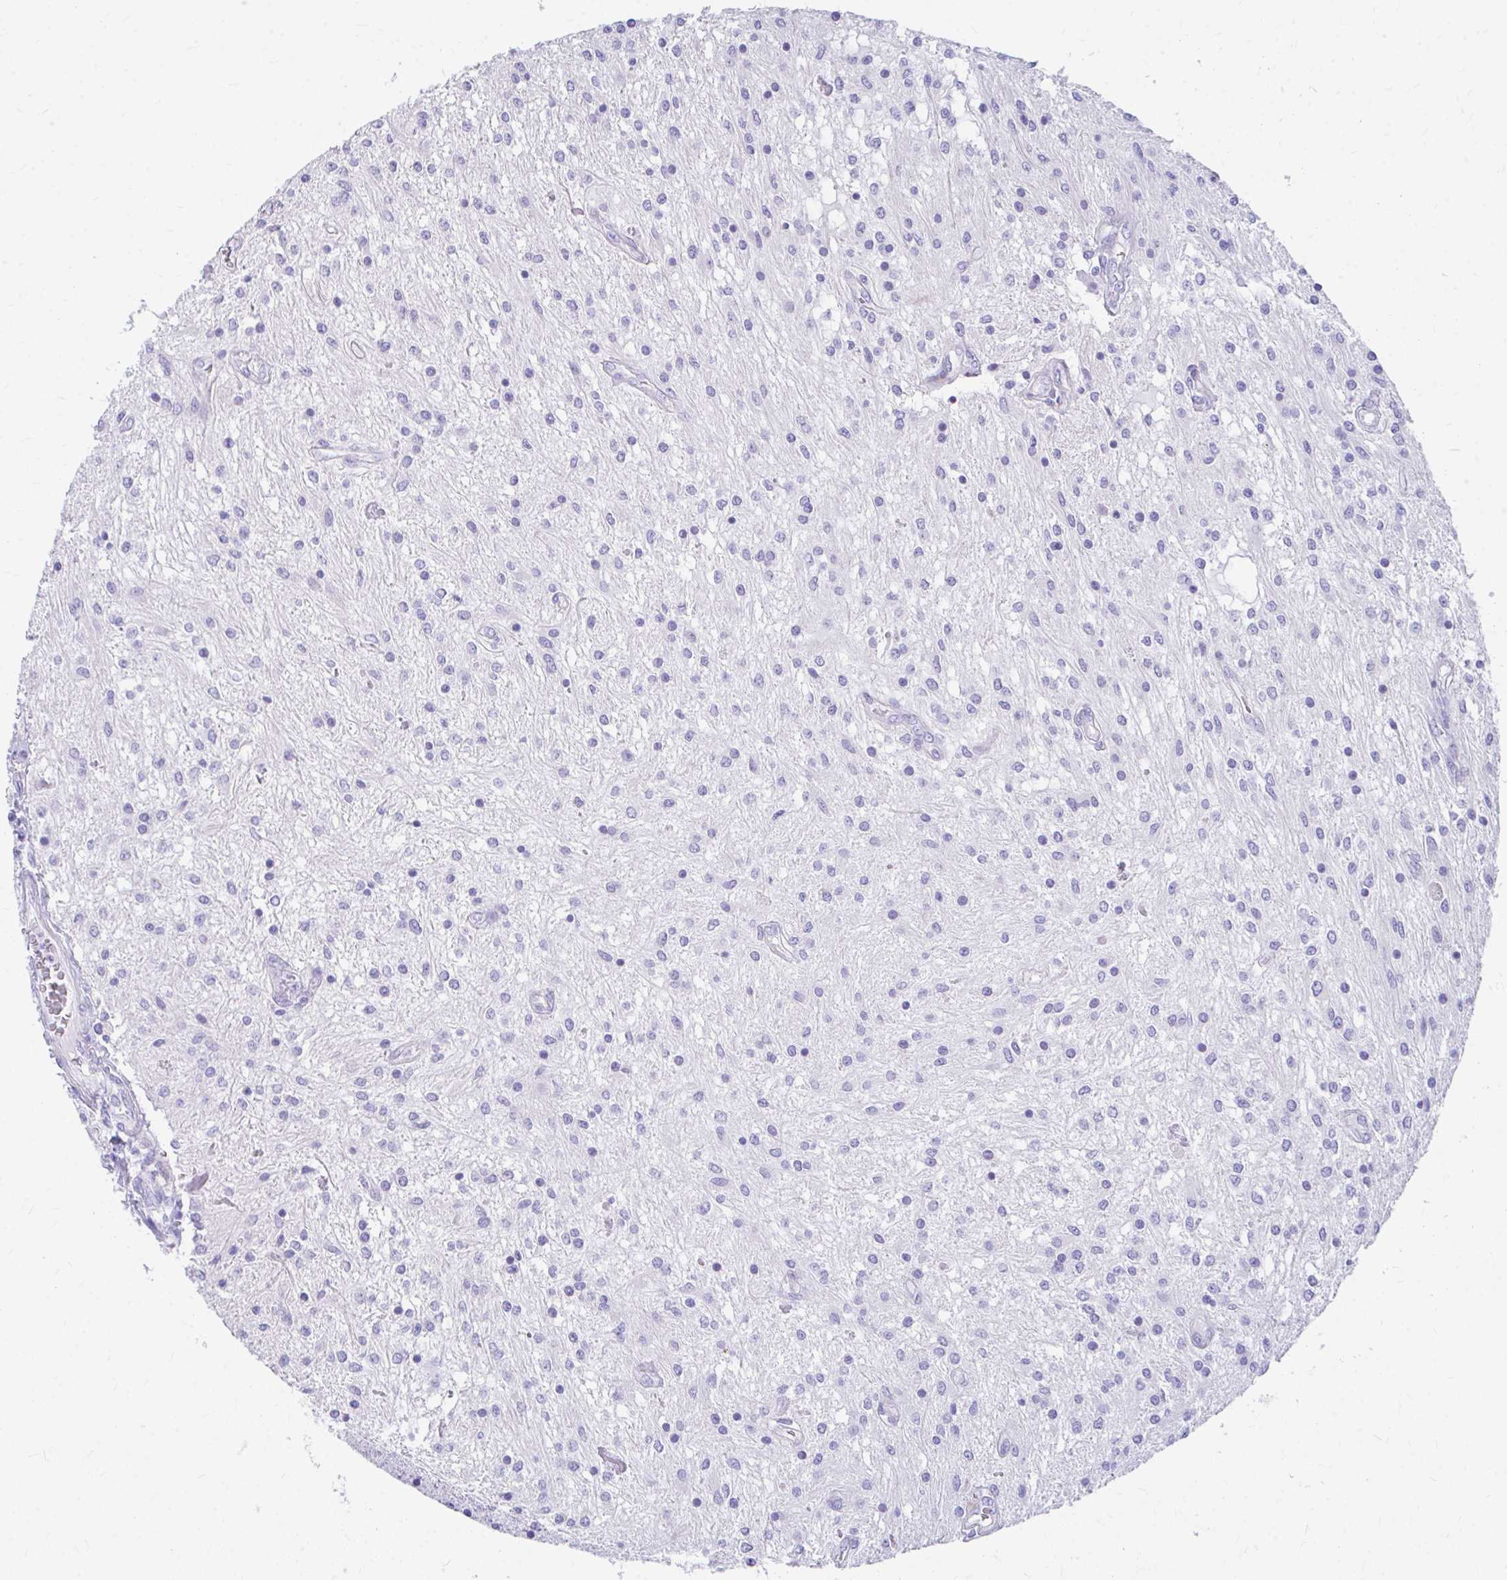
{"staining": {"intensity": "negative", "quantity": "none", "location": "none"}, "tissue": "glioma", "cell_type": "Tumor cells", "image_type": "cancer", "snomed": [{"axis": "morphology", "description": "Glioma, malignant, Low grade"}, {"axis": "topography", "description": "Cerebellum"}], "caption": "Immunohistochemistry of human malignant glioma (low-grade) shows no positivity in tumor cells. (Brightfield microscopy of DAB (3,3'-diaminobenzidine) immunohistochemistry (IHC) at high magnification).", "gene": "KRIT1", "patient": {"sex": "female", "age": 14}}